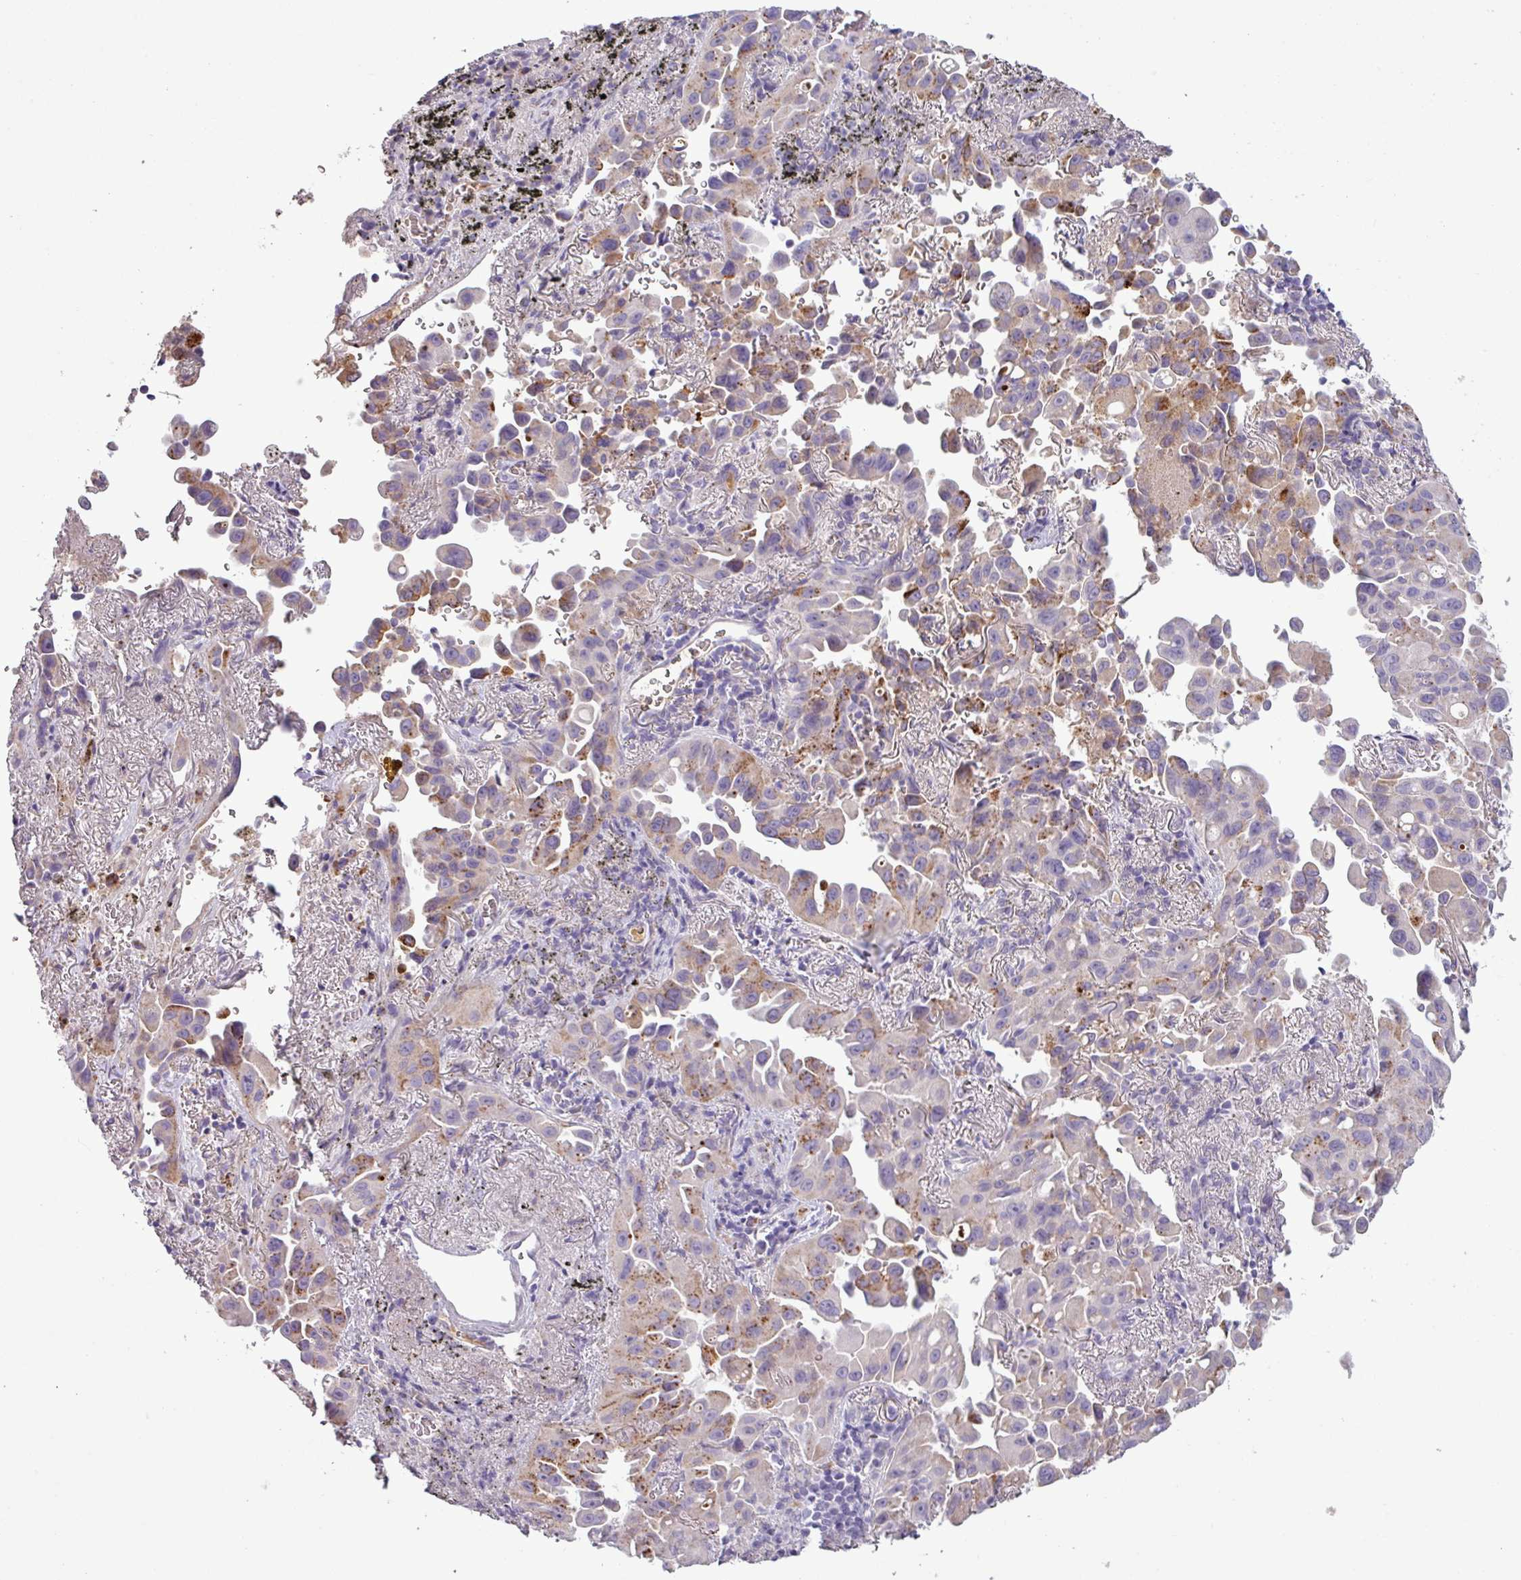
{"staining": {"intensity": "moderate", "quantity": "<25%", "location": "cytoplasmic/membranous"}, "tissue": "lung cancer", "cell_type": "Tumor cells", "image_type": "cancer", "snomed": [{"axis": "morphology", "description": "Adenocarcinoma, NOS"}, {"axis": "topography", "description": "Lung"}], "caption": "Immunohistochemistry image of adenocarcinoma (lung) stained for a protein (brown), which shows low levels of moderate cytoplasmic/membranous expression in about <25% of tumor cells.", "gene": "C4B", "patient": {"sex": "male", "age": 68}}